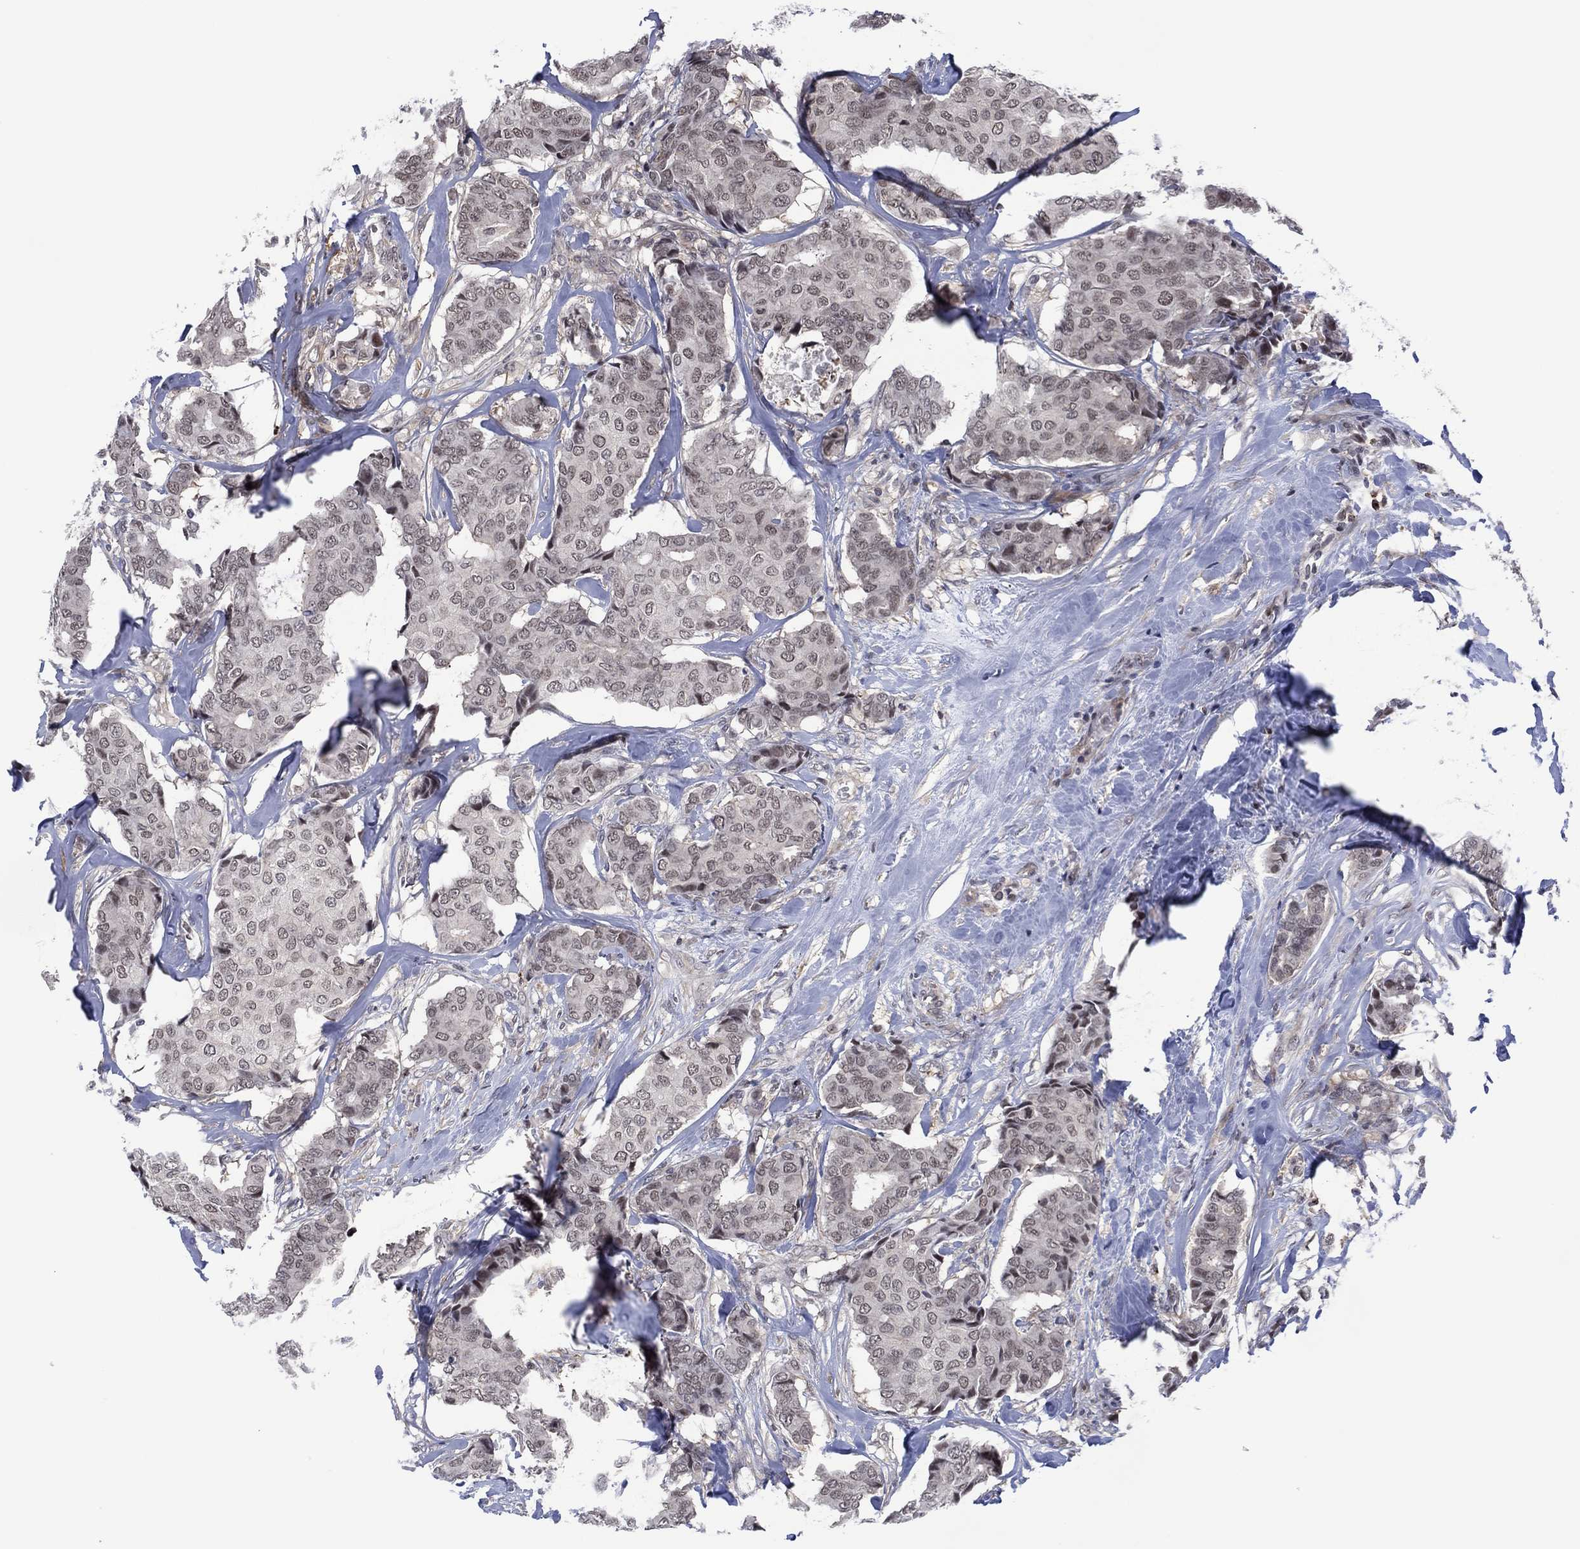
{"staining": {"intensity": "weak", "quantity": "<25%", "location": "nuclear"}, "tissue": "breast cancer", "cell_type": "Tumor cells", "image_type": "cancer", "snomed": [{"axis": "morphology", "description": "Duct carcinoma"}, {"axis": "topography", "description": "Breast"}], "caption": "This is an immunohistochemistry histopathology image of infiltrating ductal carcinoma (breast). There is no staining in tumor cells.", "gene": "DPP4", "patient": {"sex": "female", "age": 75}}